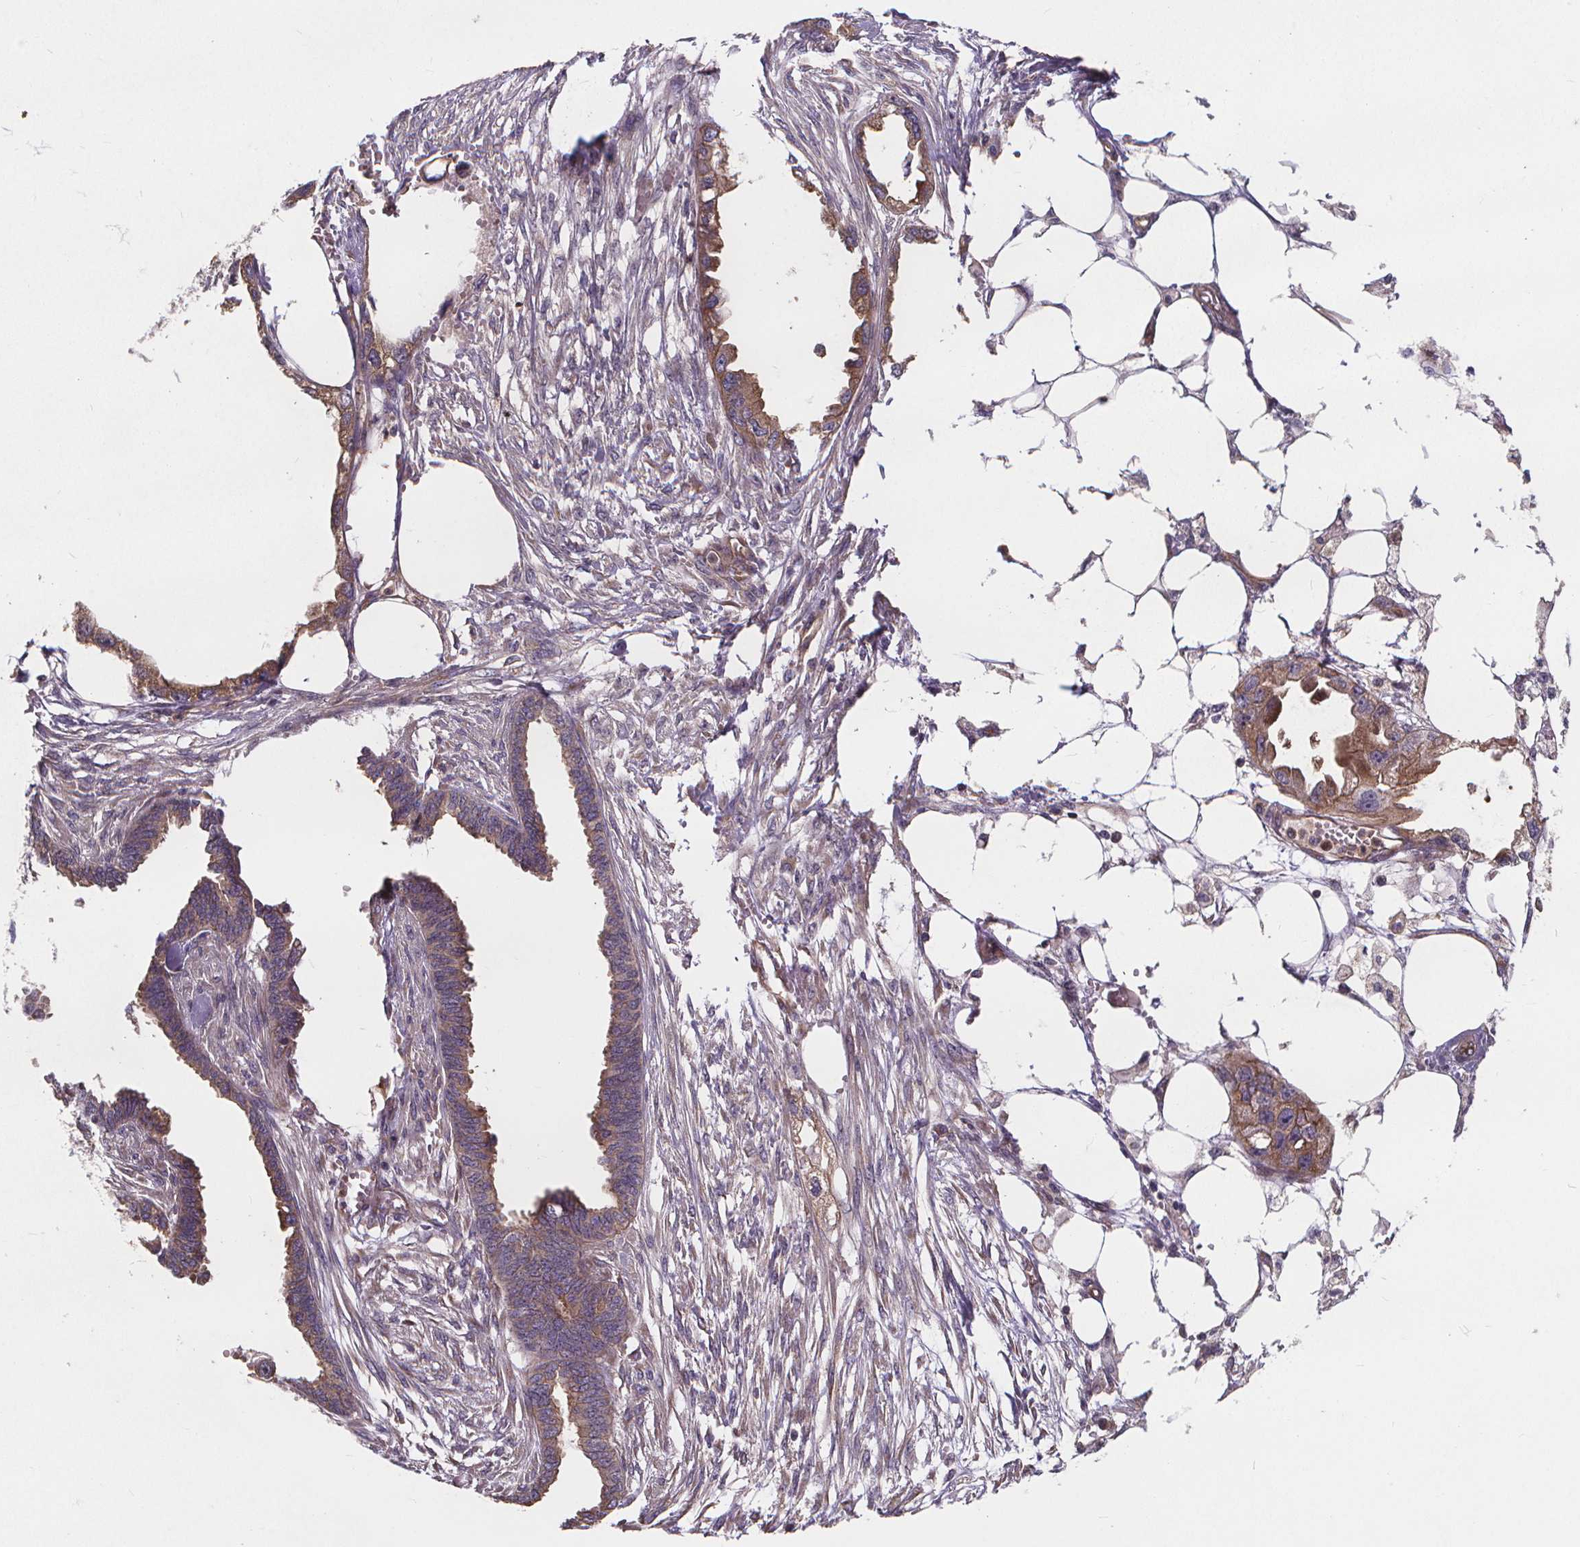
{"staining": {"intensity": "moderate", "quantity": ">75%", "location": "cytoplasmic/membranous"}, "tissue": "endometrial cancer", "cell_type": "Tumor cells", "image_type": "cancer", "snomed": [{"axis": "morphology", "description": "Adenocarcinoma, NOS"}, {"axis": "morphology", "description": "Adenocarcinoma, metastatic, NOS"}, {"axis": "topography", "description": "Adipose tissue"}, {"axis": "topography", "description": "Endometrium"}], "caption": "About >75% of tumor cells in human endometrial cancer show moderate cytoplasmic/membranous protein staining as visualized by brown immunohistochemical staining.", "gene": "CLINT1", "patient": {"sex": "female", "age": 67}}